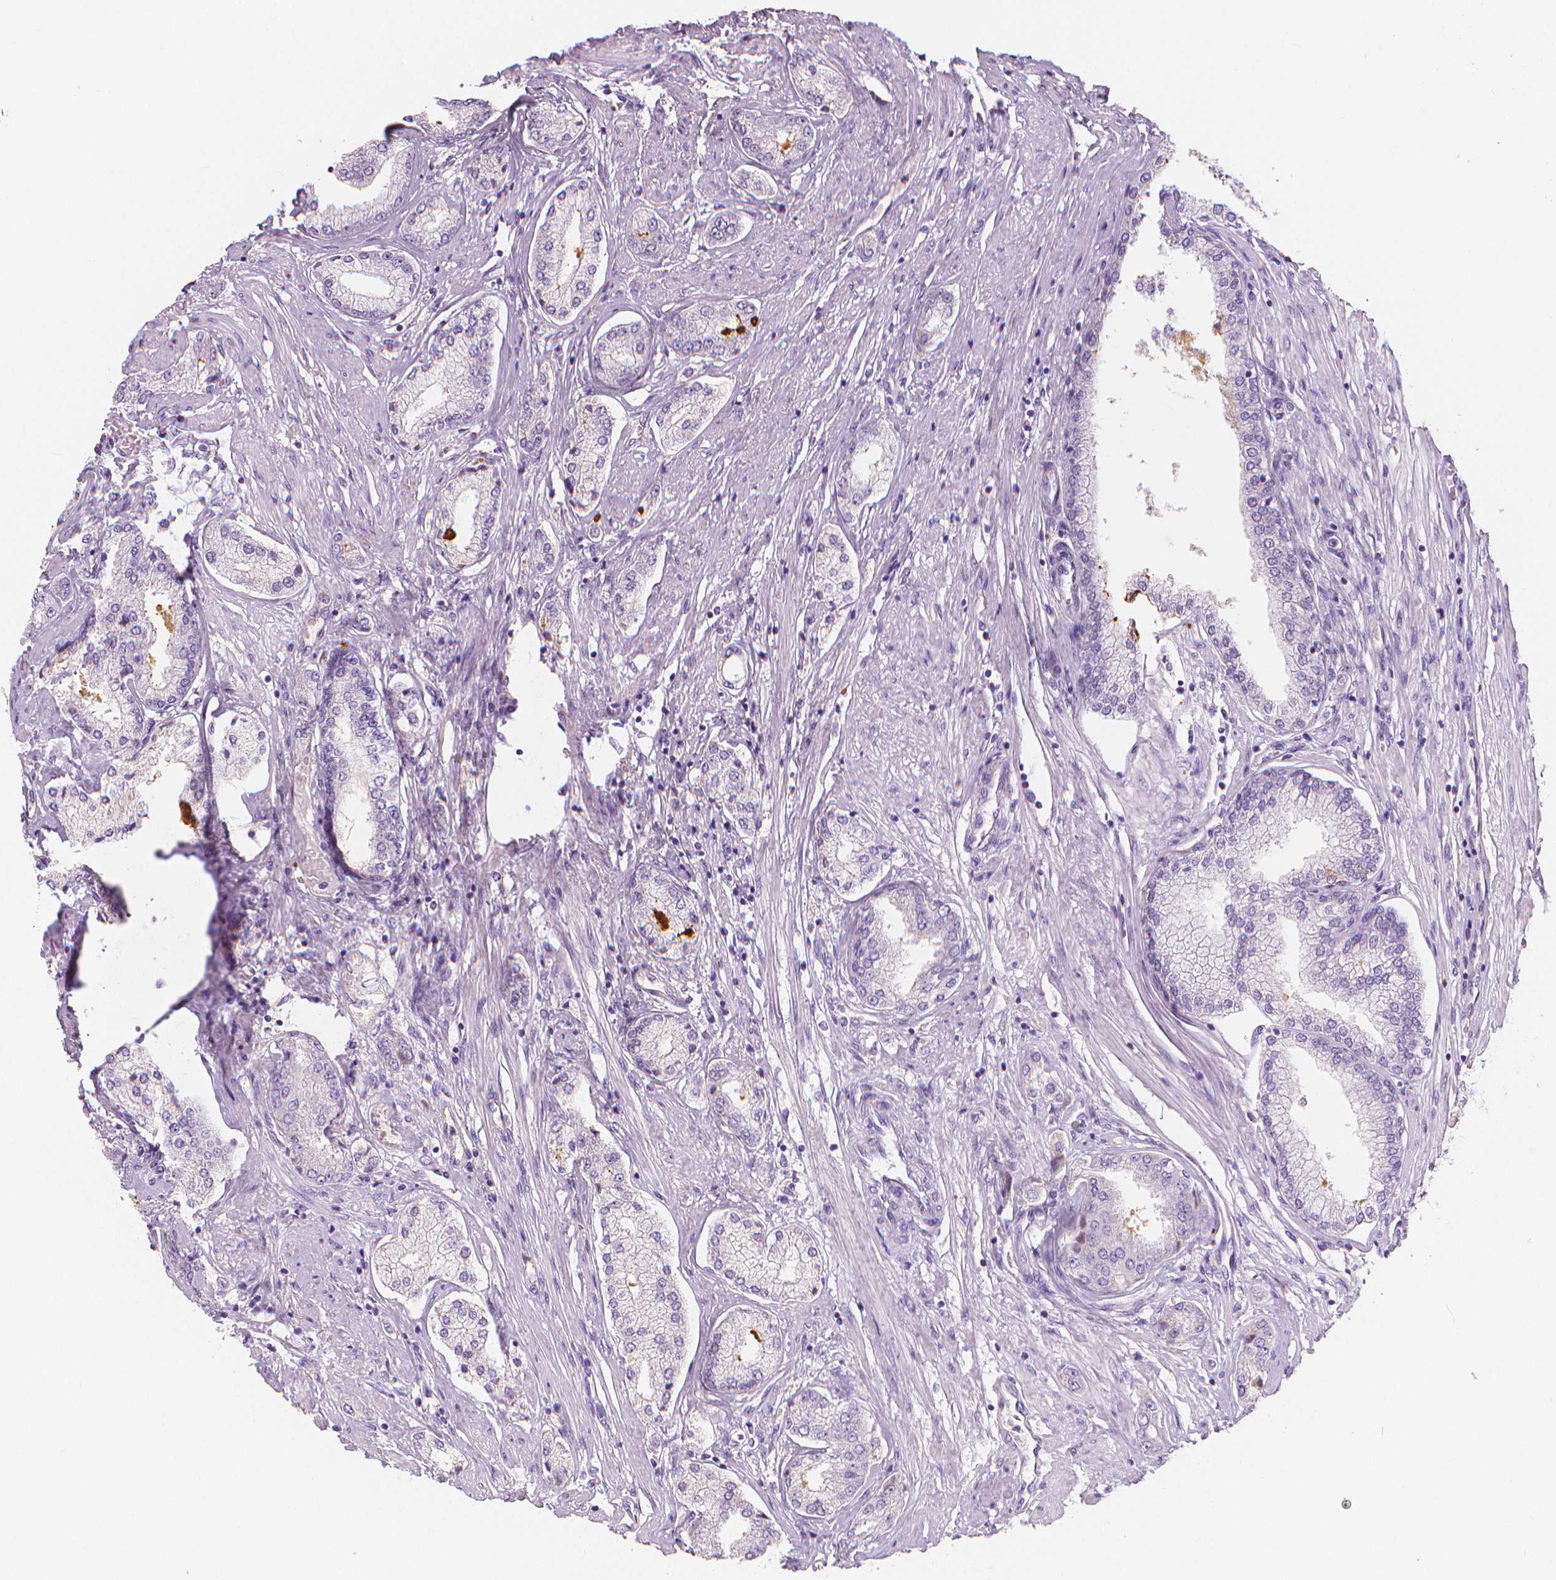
{"staining": {"intensity": "negative", "quantity": "none", "location": "none"}, "tissue": "prostate cancer", "cell_type": "Tumor cells", "image_type": "cancer", "snomed": [{"axis": "morphology", "description": "Adenocarcinoma, NOS"}, {"axis": "topography", "description": "Prostate"}], "caption": "Prostate adenocarcinoma was stained to show a protein in brown. There is no significant expression in tumor cells.", "gene": "APOA4", "patient": {"sex": "male", "age": 63}}